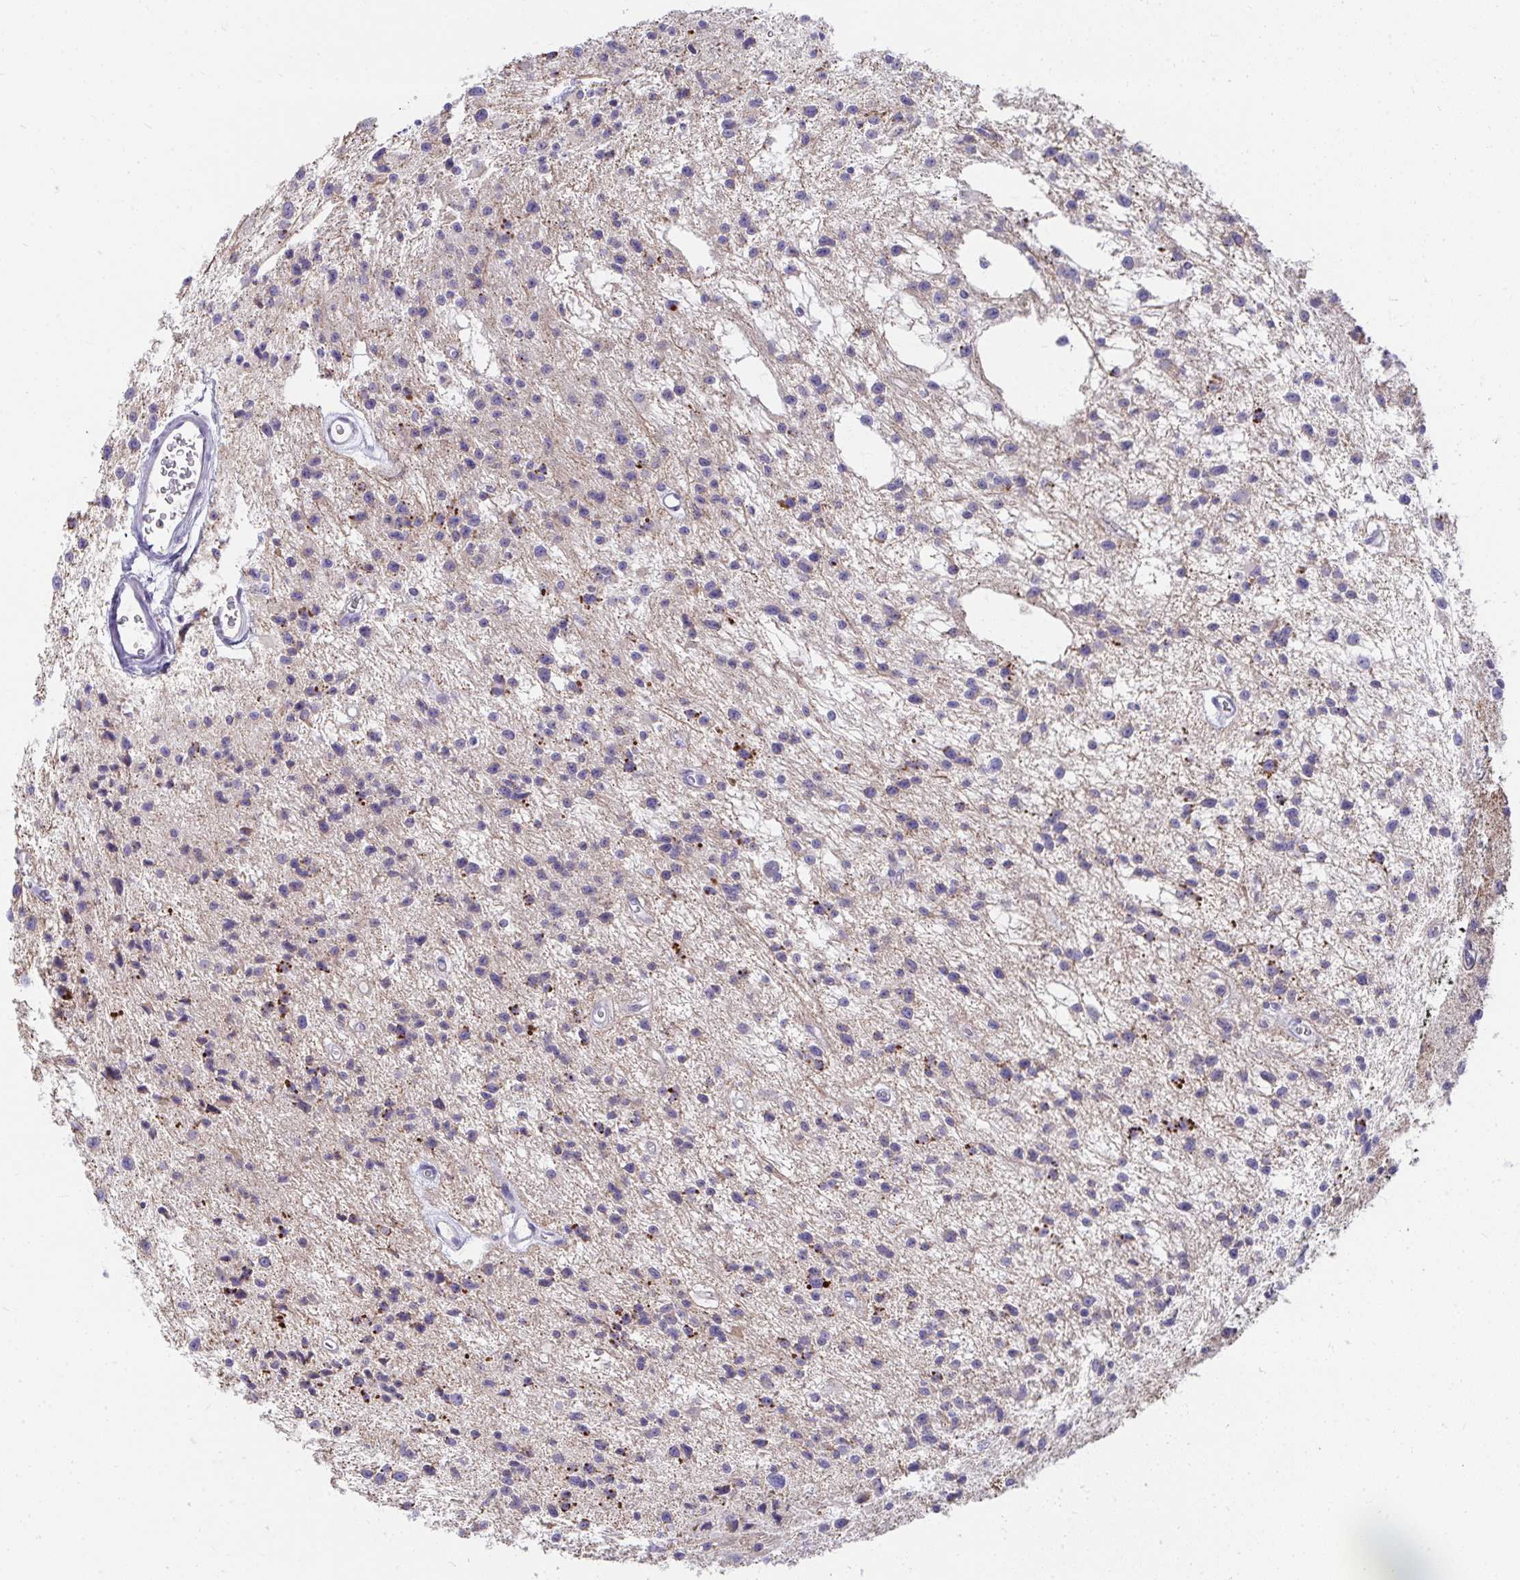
{"staining": {"intensity": "moderate", "quantity": "<25%", "location": "cytoplasmic/membranous"}, "tissue": "glioma", "cell_type": "Tumor cells", "image_type": "cancer", "snomed": [{"axis": "morphology", "description": "Glioma, malignant, Low grade"}, {"axis": "topography", "description": "Brain"}], "caption": "Immunohistochemical staining of glioma reveals low levels of moderate cytoplasmic/membranous staining in approximately <25% of tumor cells.", "gene": "PRRG3", "patient": {"sex": "male", "age": 43}}